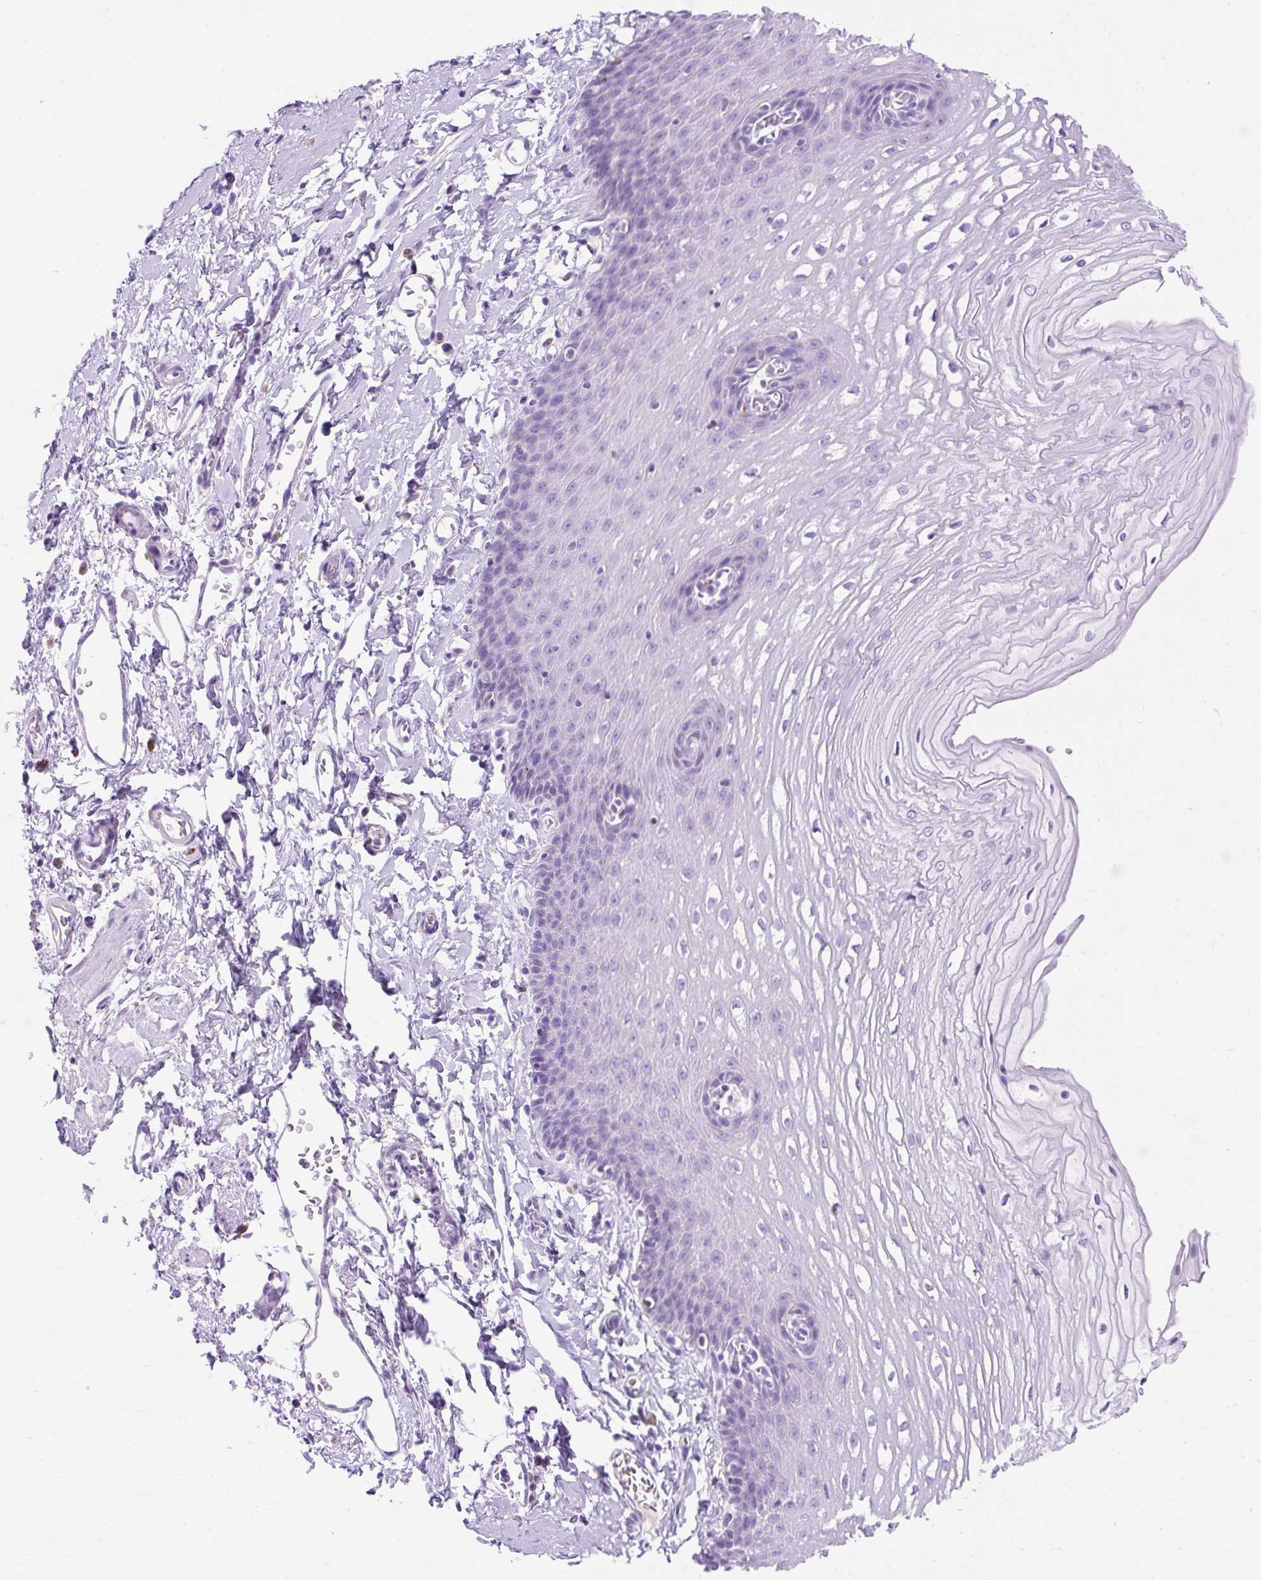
{"staining": {"intensity": "negative", "quantity": "none", "location": "none"}, "tissue": "esophagus", "cell_type": "Squamous epithelial cells", "image_type": "normal", "snomed": [{"axis": "morphology", "description": "Normal tissue, NOS"}, {"axis": "topography", "description": "Esophagus"}], "caption": "DAB (3,3'-diaminobenzidine) immunohistochemical staining of unremarkable esophagus demonstrates no significant staining in squamous epithelial cells.", "gene": "HEXB", "patient": {"sex": "male", "age": 70}}